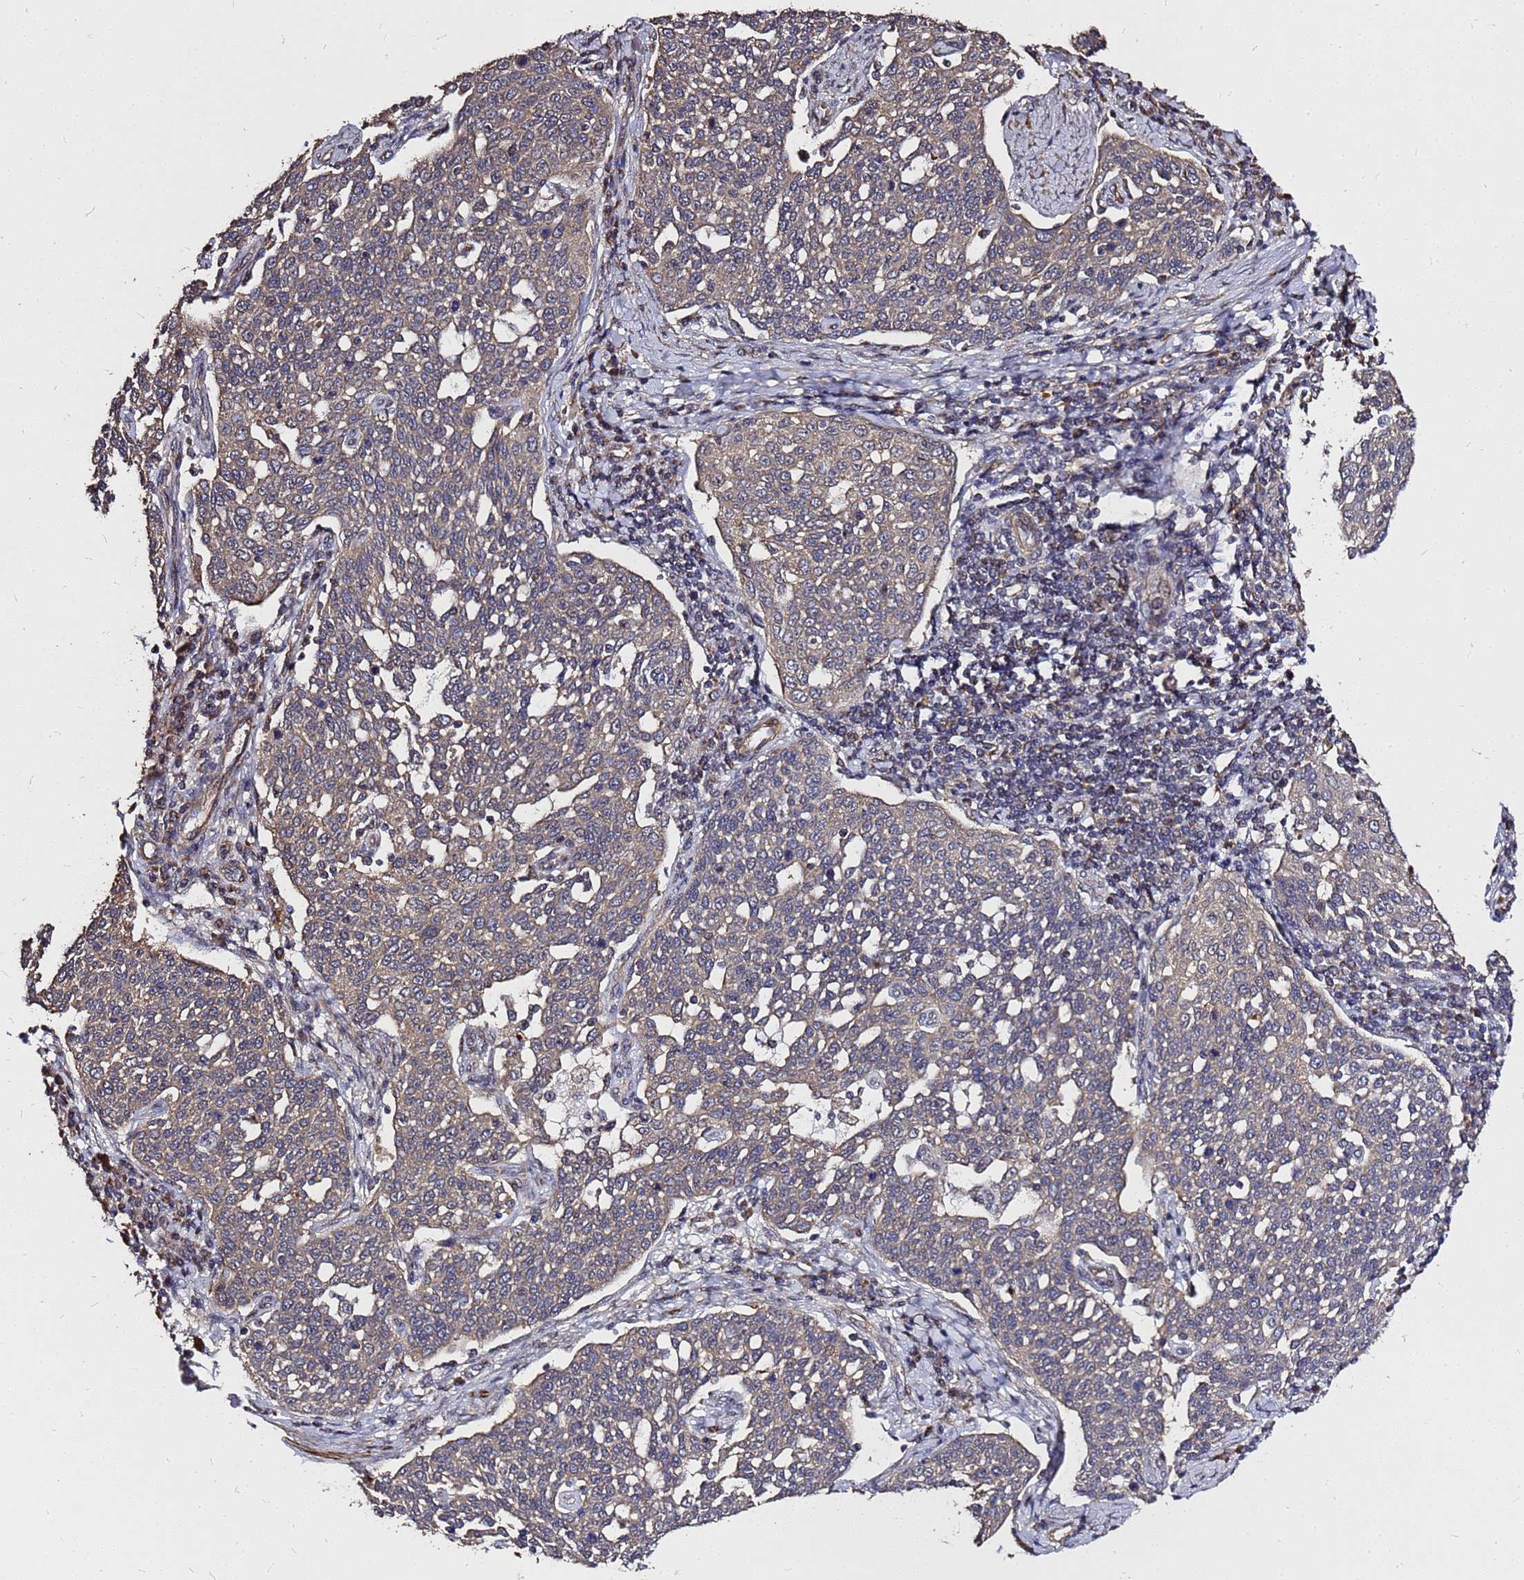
{"staining": {"intensity": "weak", "quantity": "<25%", "location": "cytoplasmic/membranous"}, "tissue": "cervical cancer", "cell_type": "Tumor cells", "image_type": "cancer", "snomed": [{"axis": "morphology", "description": "Squamous cell carcinoma, NOS"}, {"axis": "topography", "description": "Cervix"}], "caption": "Immunohistochemical staining of human cervical cancer demonstrates no significant positivity in tumor cells.", "gene": "RSPRY1", "patient": {"sex": "female", "age": 34}}